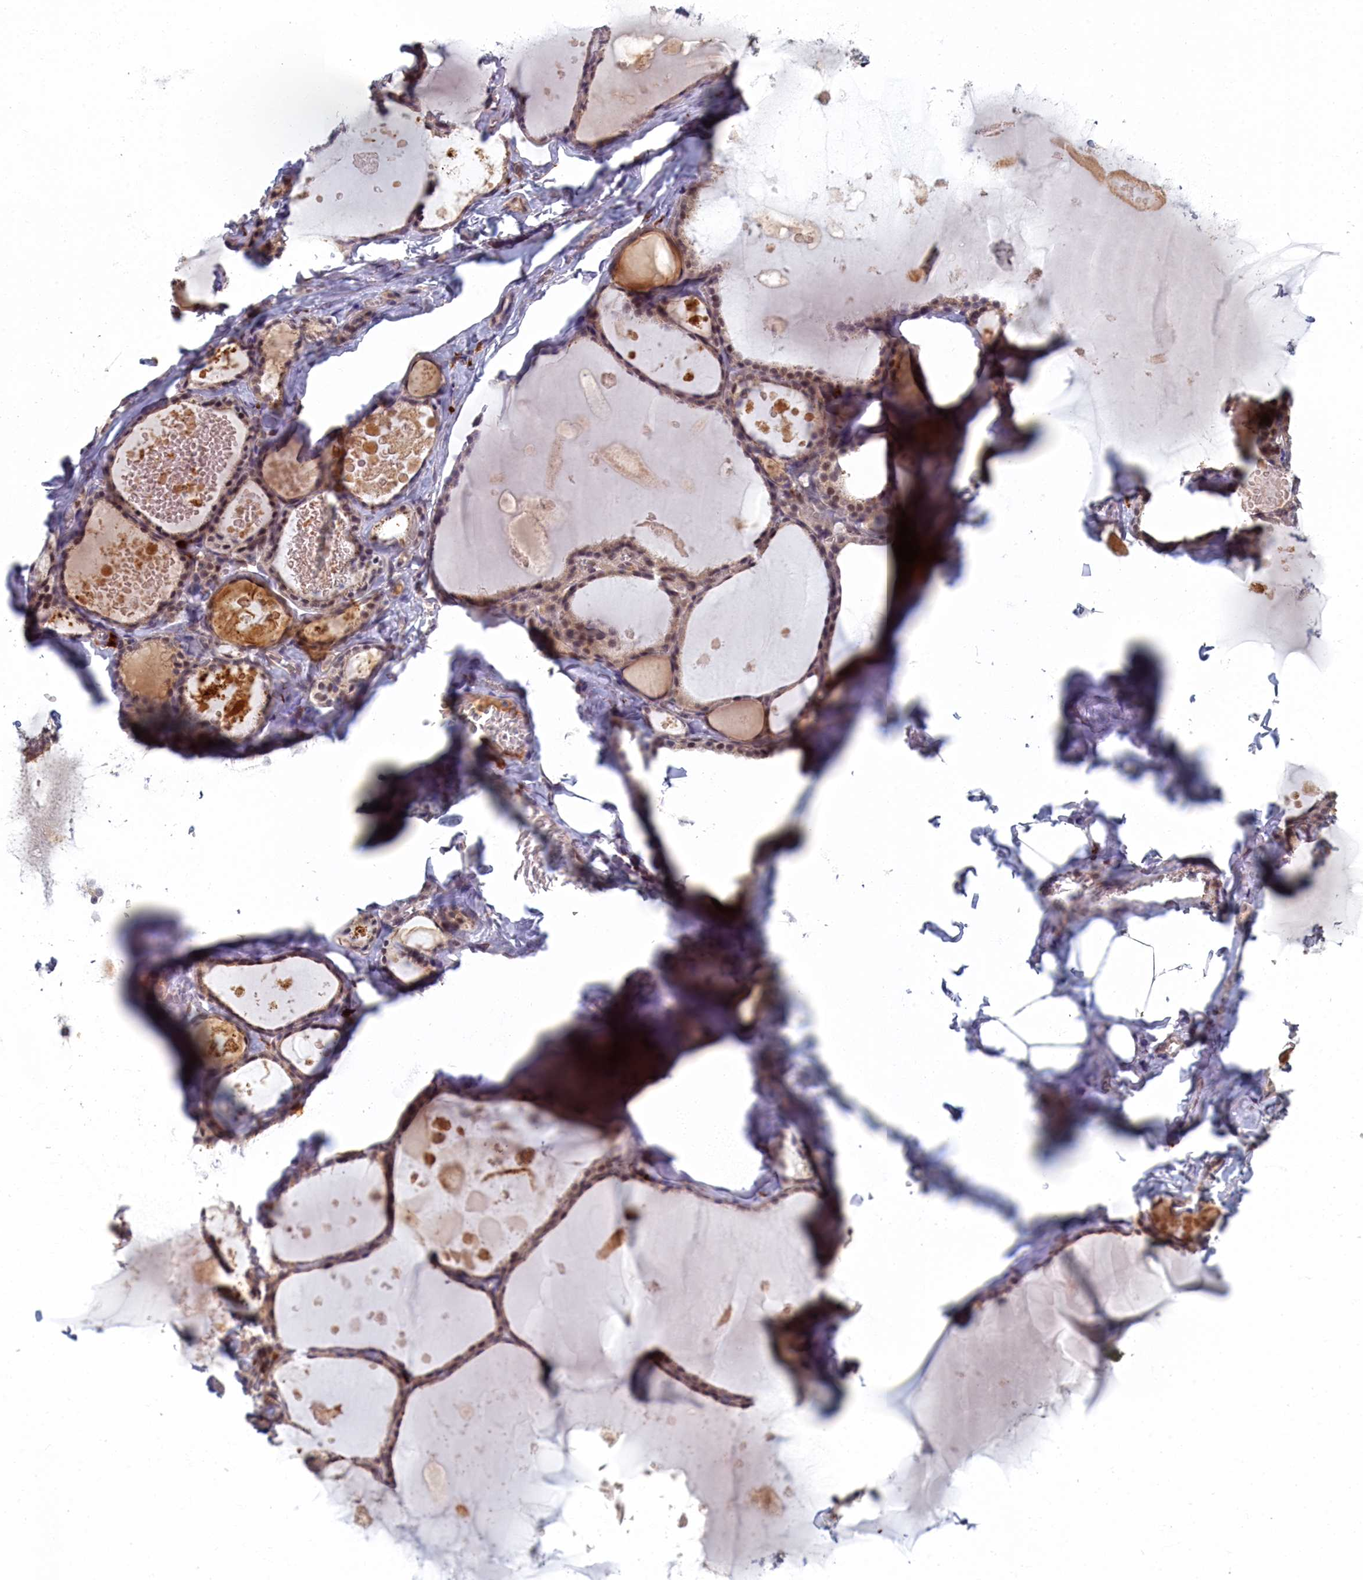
{"staining": {"intensity": "moderate", "quantity": ">75%", "location": "cytoplasmic/membranous,nuclear"}, "tissue": "thyroid gland", "cell_type": "Glandular cells", "image_type": "normal", "snomed": [{"axis": "morphology", "description": "Normal tissue, NOS"}, {"axis": "topography", "description": "Thyroid gland"}], "caption": "Thyroid gland stained with DAB IHC exhibits medium levels of moderate cytoplasmic/membranous,nuclear expression in approximately >75% of glandular cells.", "gene": "DNAJC17", "patient": {"sex": "male", "age": 56}}